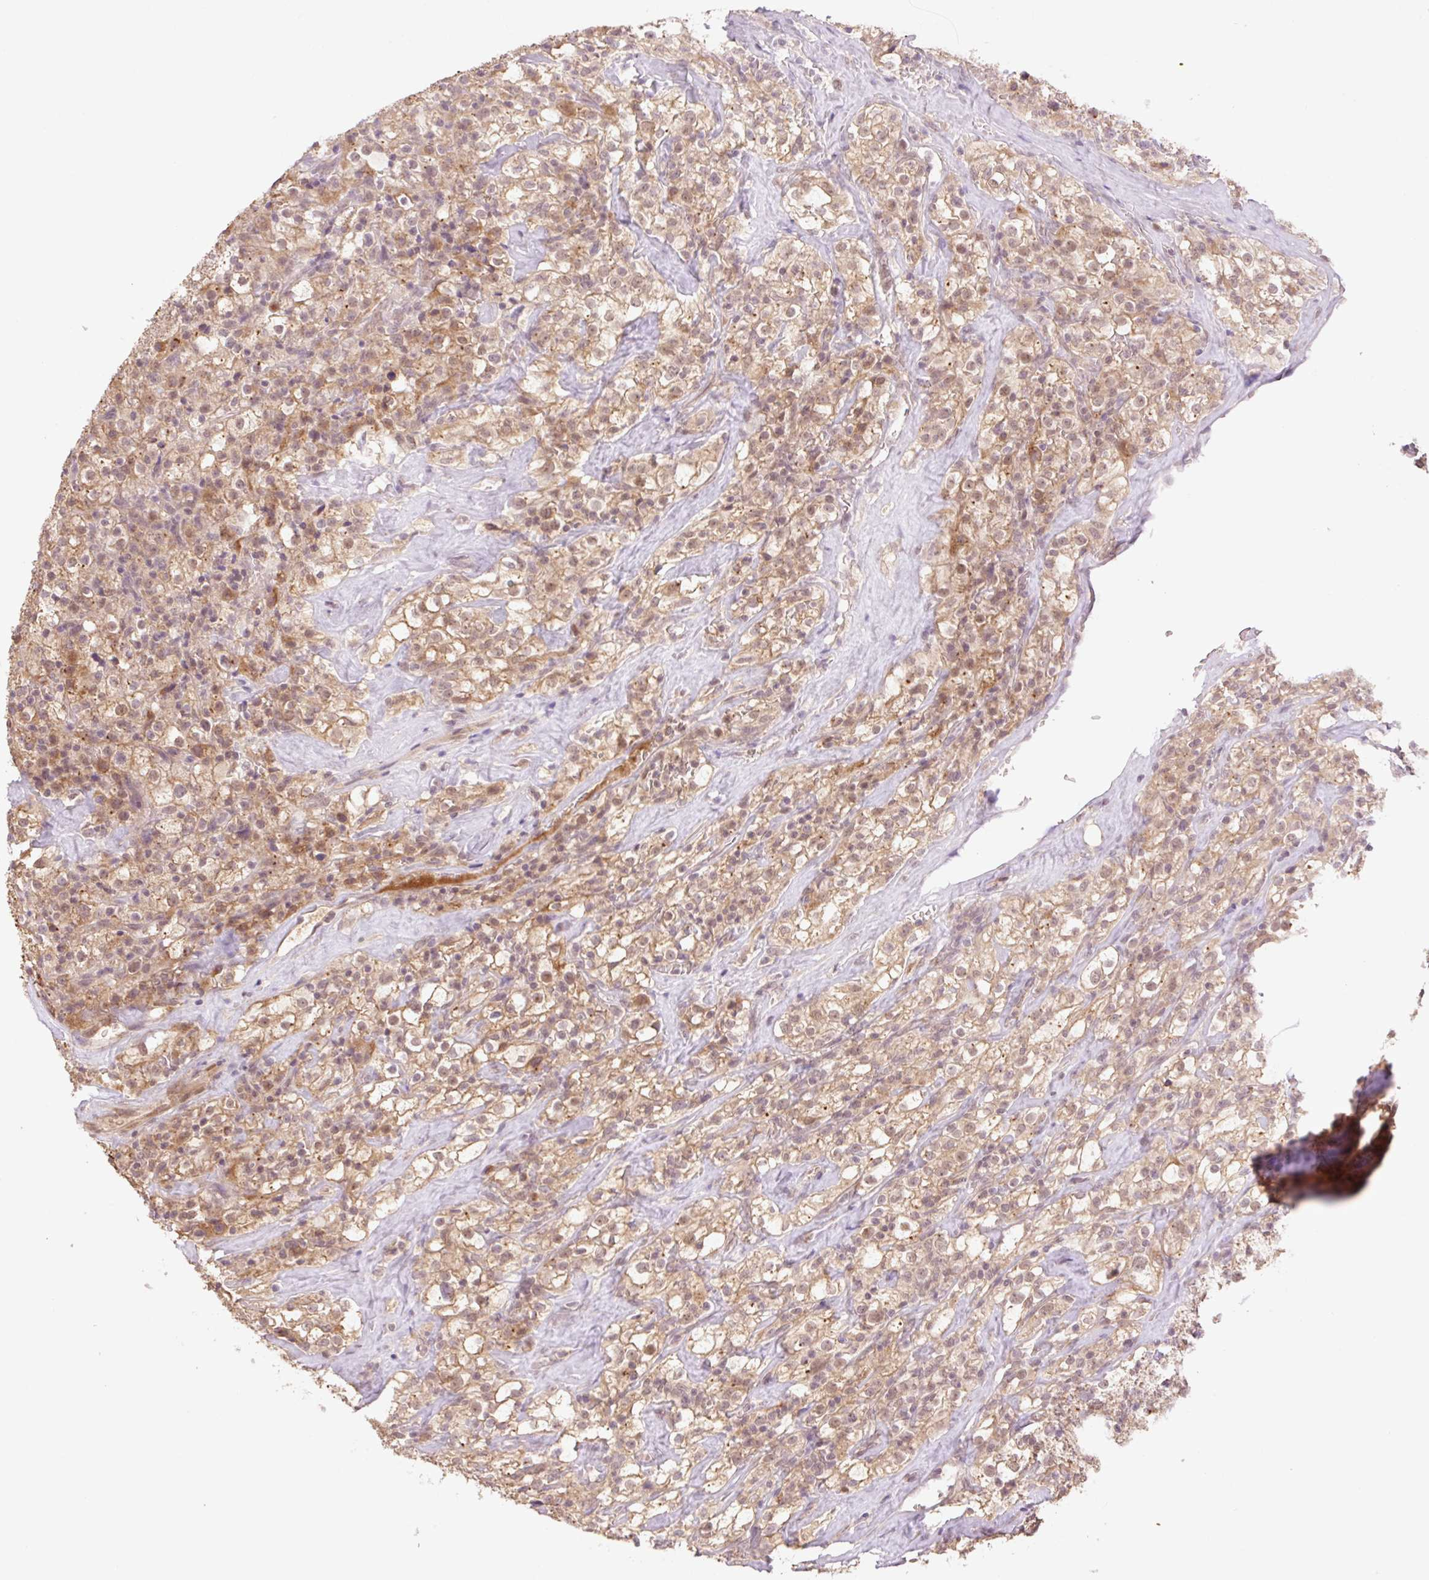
{"staining": {"intensity": "weak", "quantity": ">75%", "location": "cytoplasmic/membranous,nuclear"}, "tissue": "renal cancer", "cell_type": "Tumor cells", "image_type": "cancer", "snomed": [{"axis": "morphology", "description": "Adenocarcinoma, NOS"}, {"axis": "topography", "description": "Kidney"}], "caption": "IHC (DAB) staining of human renal cancer reveals weak cytoplasmic/membranous and nuclear protein expression in approximately >75% of tumor cells.", "gene": "YJU2B", "patient": {"sex": "female", "age": 74}}